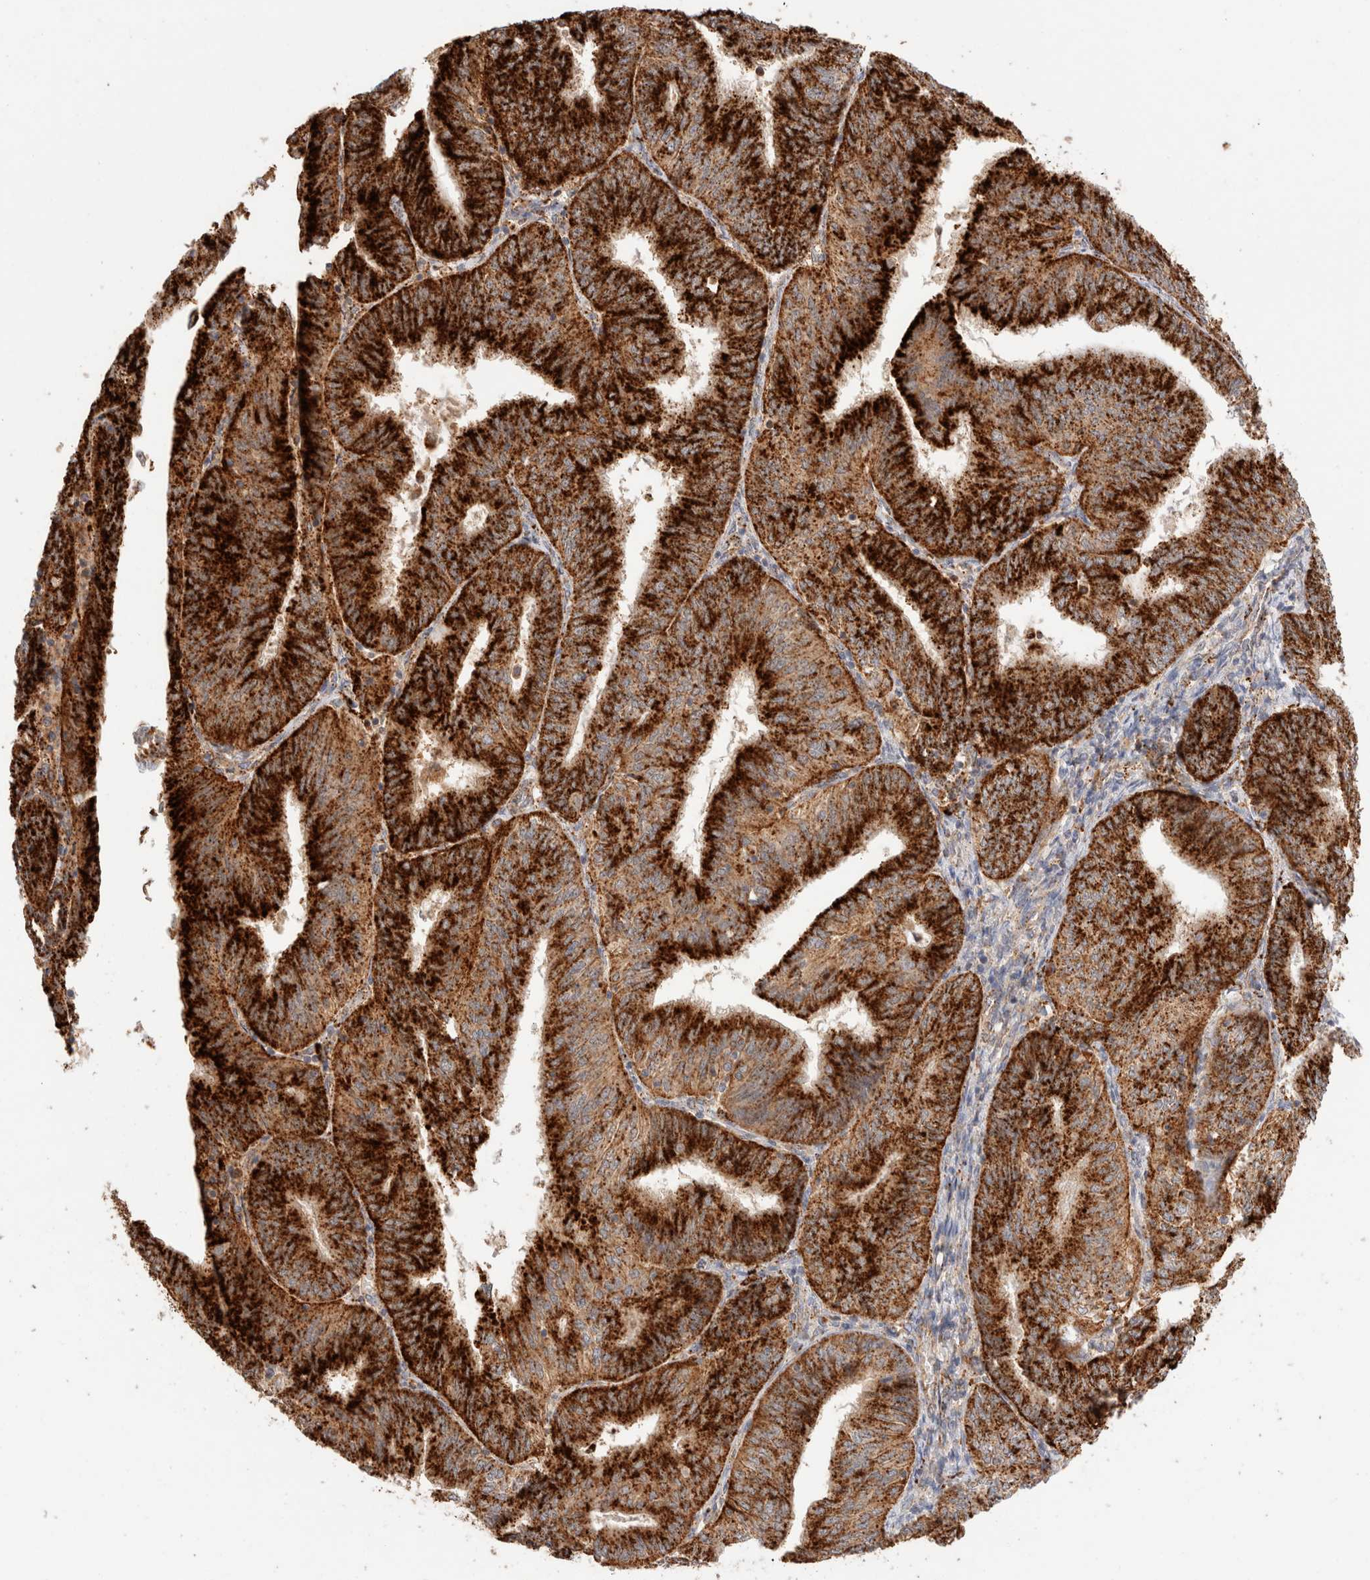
{"staining": {"intensity": "strong", "quantity": ">75%", "location": "cytoplasmic/membranous"}, "tissue": "endometrial cancer", "cell_type": "Tumor cells", "image_type": "cancer", "snomed": [{"axis": "morphology", "description": "Adenocarcinoma, NOS"}, {"axis": "topography", "description": "Endometrium"}], "caption": "Immunohistochemistry staining of adenocarcinoma (endometrial), which demonstrates high levels of strong cytoplasmic/membranous staining in approximately >75% of tumor cells indicating strong cytoplasmic/membranous protein staining. The staining was performed using DAB (brown) for protein detection and nuclei were counterstained in hematoxylin (blue).", "gene": "RABEPK", "patient": {"sex": "female", "age": 58}}